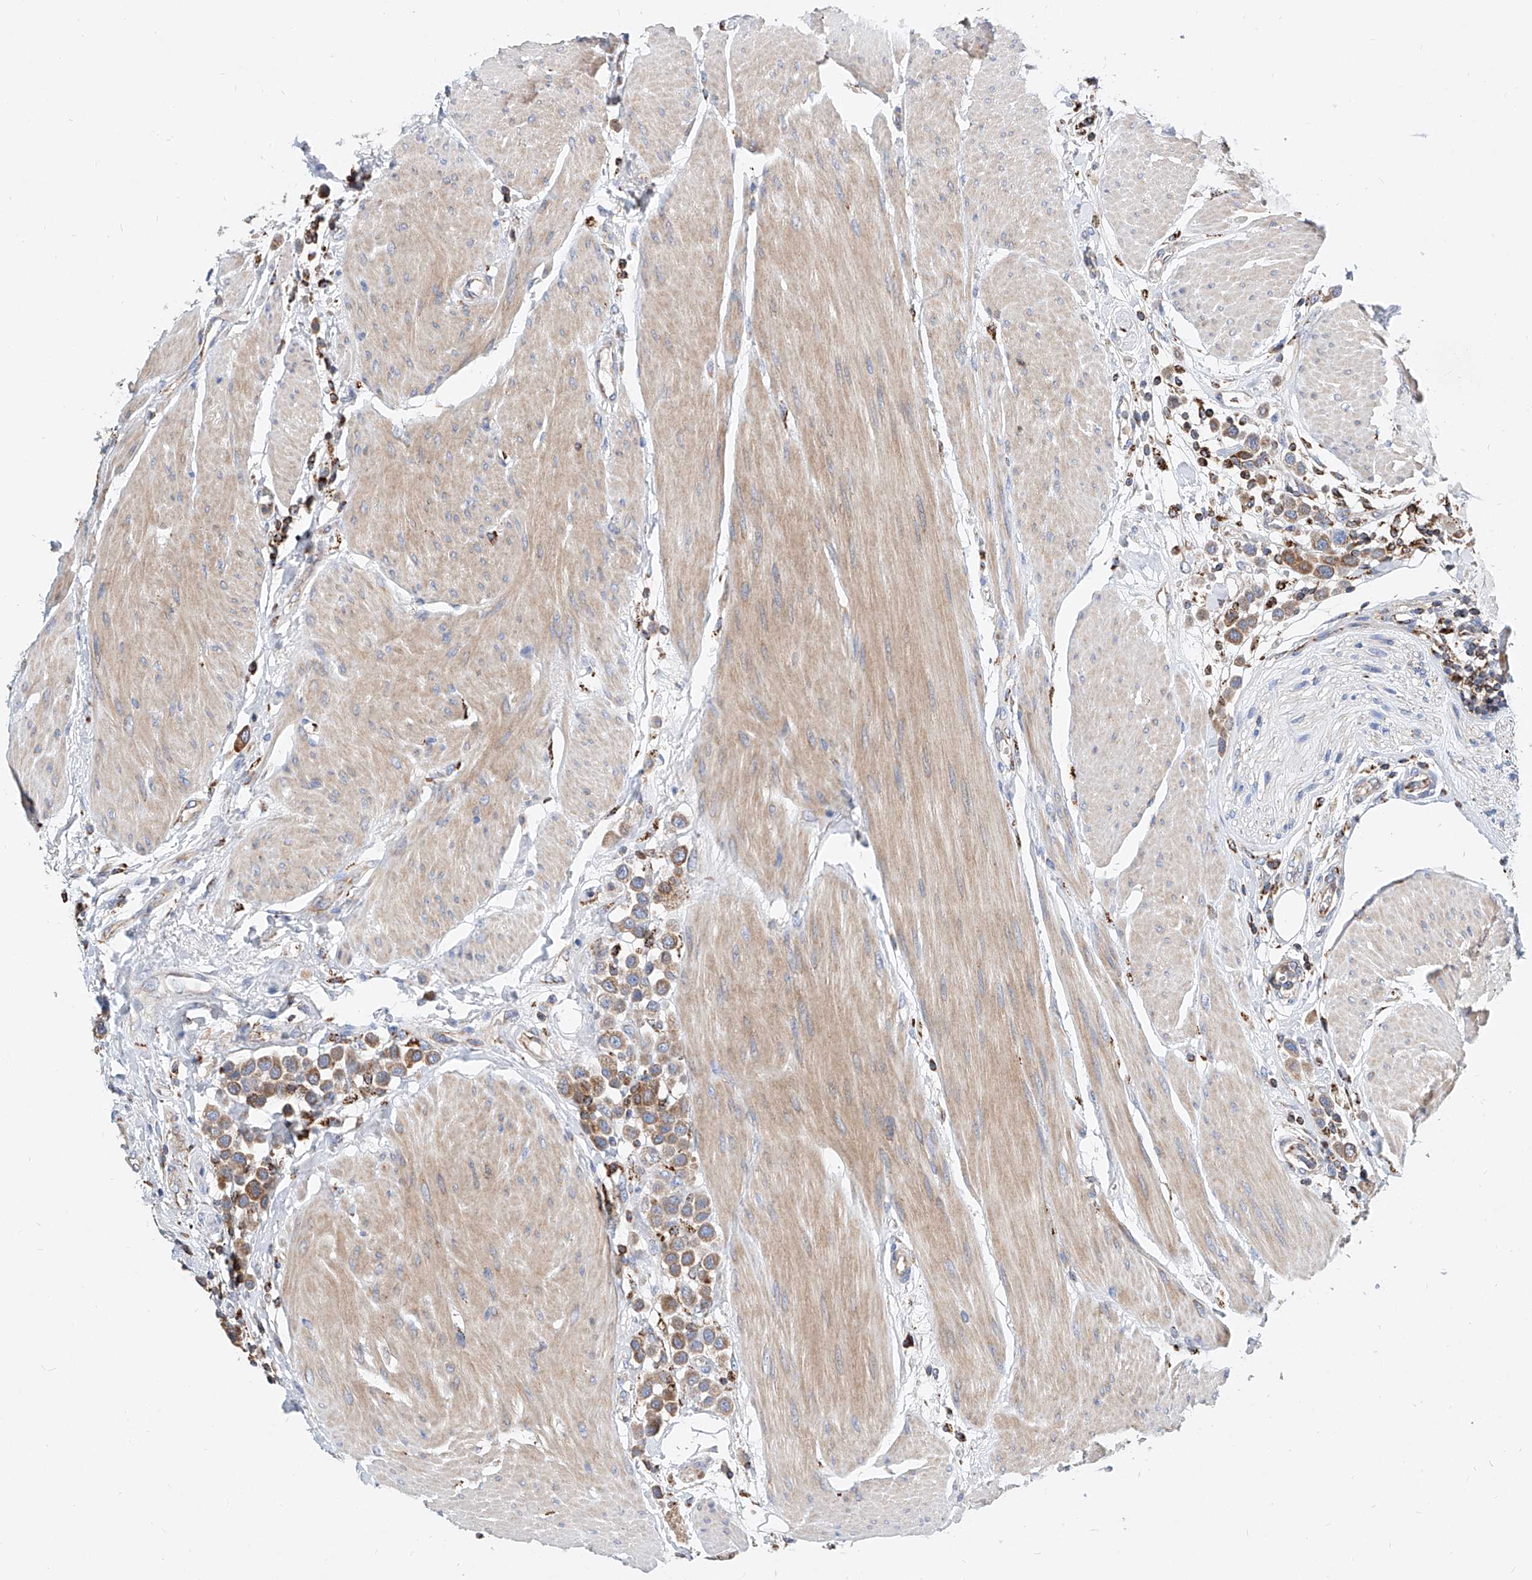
{"staining": {"intensity": "moderate", "quantity": ">75%", "location": "cytoplasmic/membranous"}, "tissue": "urothelial cancer", "cell_type": "Tumor cells", "image_type": "cancer", "snomed": [{"axis": "morphology", "description": "Urothelial carcinoma, High grade"}, {"axis": "topography", "description": "Urinary bladder"}], "caption": "Urothelial cancer tissue reveals moderate cytoplasmic/membranous staining in approximately >75% of tumor cells", "gene": "CPNE5", "patient": {"sex": "male", "age": 50}}